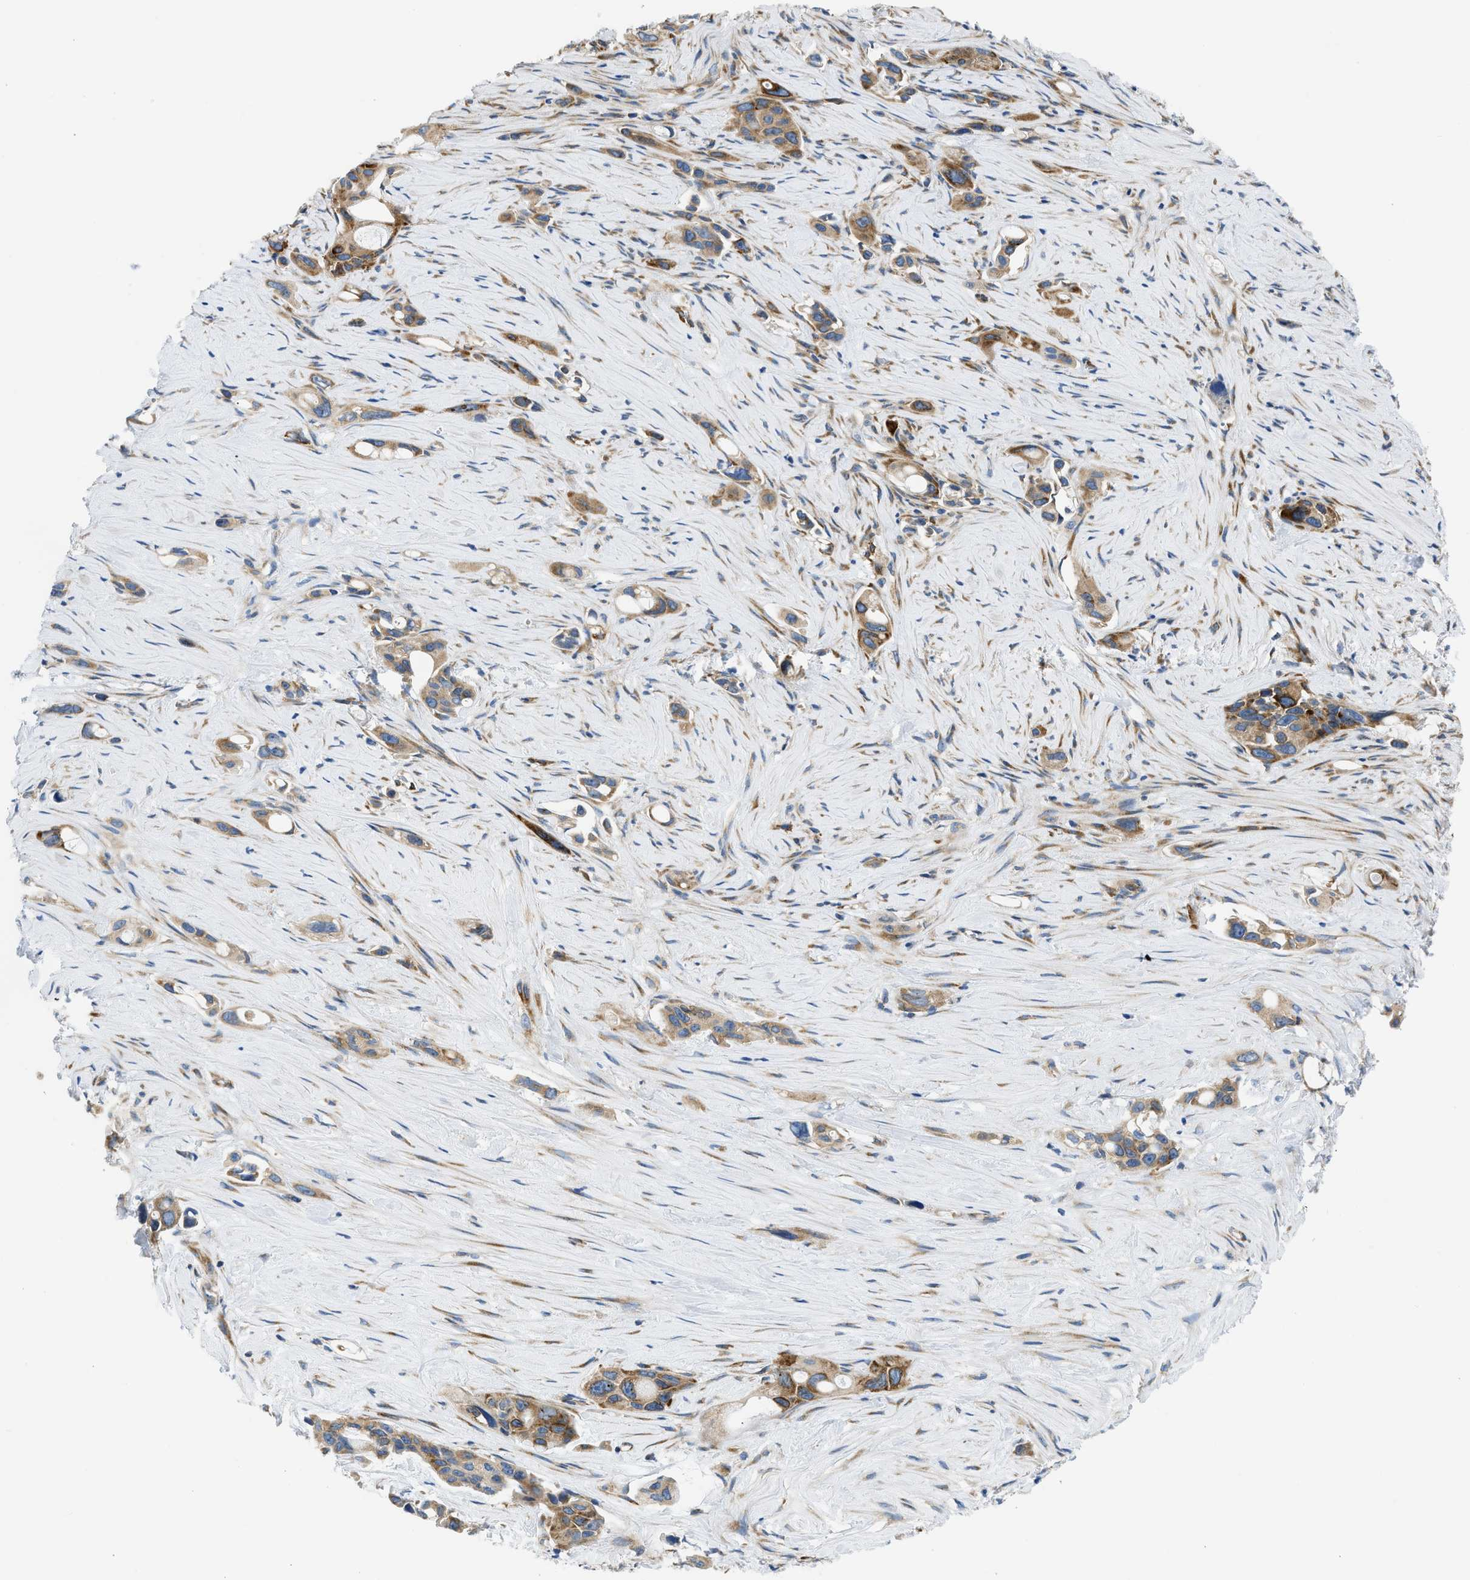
{"staining": {"intensity": "moderate", "quantity": ">75%", "location": "cytoplasmic/membranous"}, "tissue": "pancreatic cancer", "cell_type": "Tumor cells", "image_type": "cancer", "snomed": [{"axis": "morphology", "description": "Adenocarcinoma, NOS"}, {"axis": "topography", "description": "Pancreas"}], "caption": "Immunohistochemical staining of human pancreatic cancer (adenocarcinoma) displays medium levels of moderate cytoplasmic/membranous protein positivity in about >75% of tumor cells.", "gene": "CAMKK2", "patient": {"sex": "male", "age": 53}}